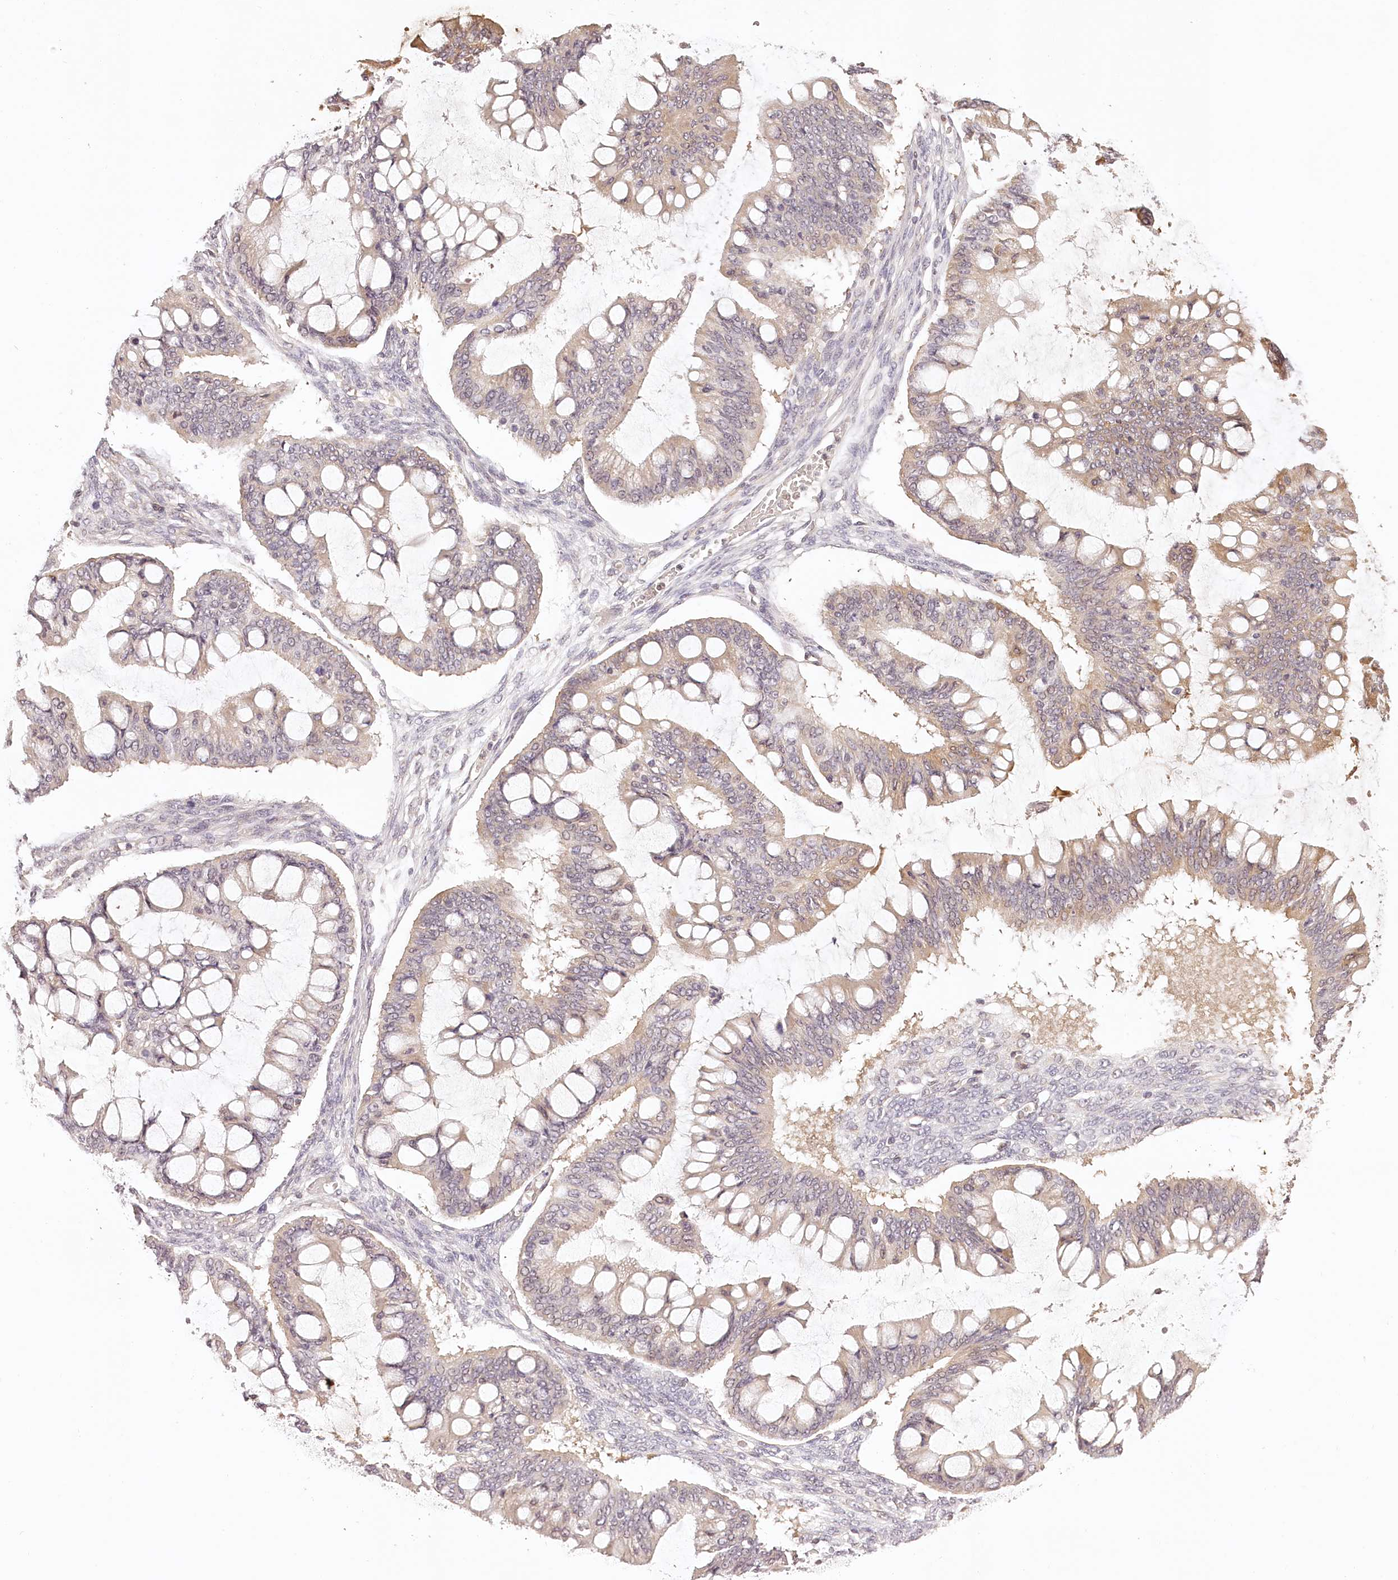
{"staining": {"intensity": "negative", "quantity": "none", "location": "none"}, "tissue": "ovarian cancer", "cell_type": "Tumor cells", "image_type": "cancer", "snomed": [{"axis": "morphology", "description": "Cystadenocarcinoma, mucinous, NOS"}, {"axis": "topography", "description": "Ovary"}], "caption": "The photomicrograph exhibits no significant expression in tumor cells of ovarian cancer. (DAB IHC, high magnification).", "gene": "SYNGR1", "patient": {"sex": "female", "age": 73}}